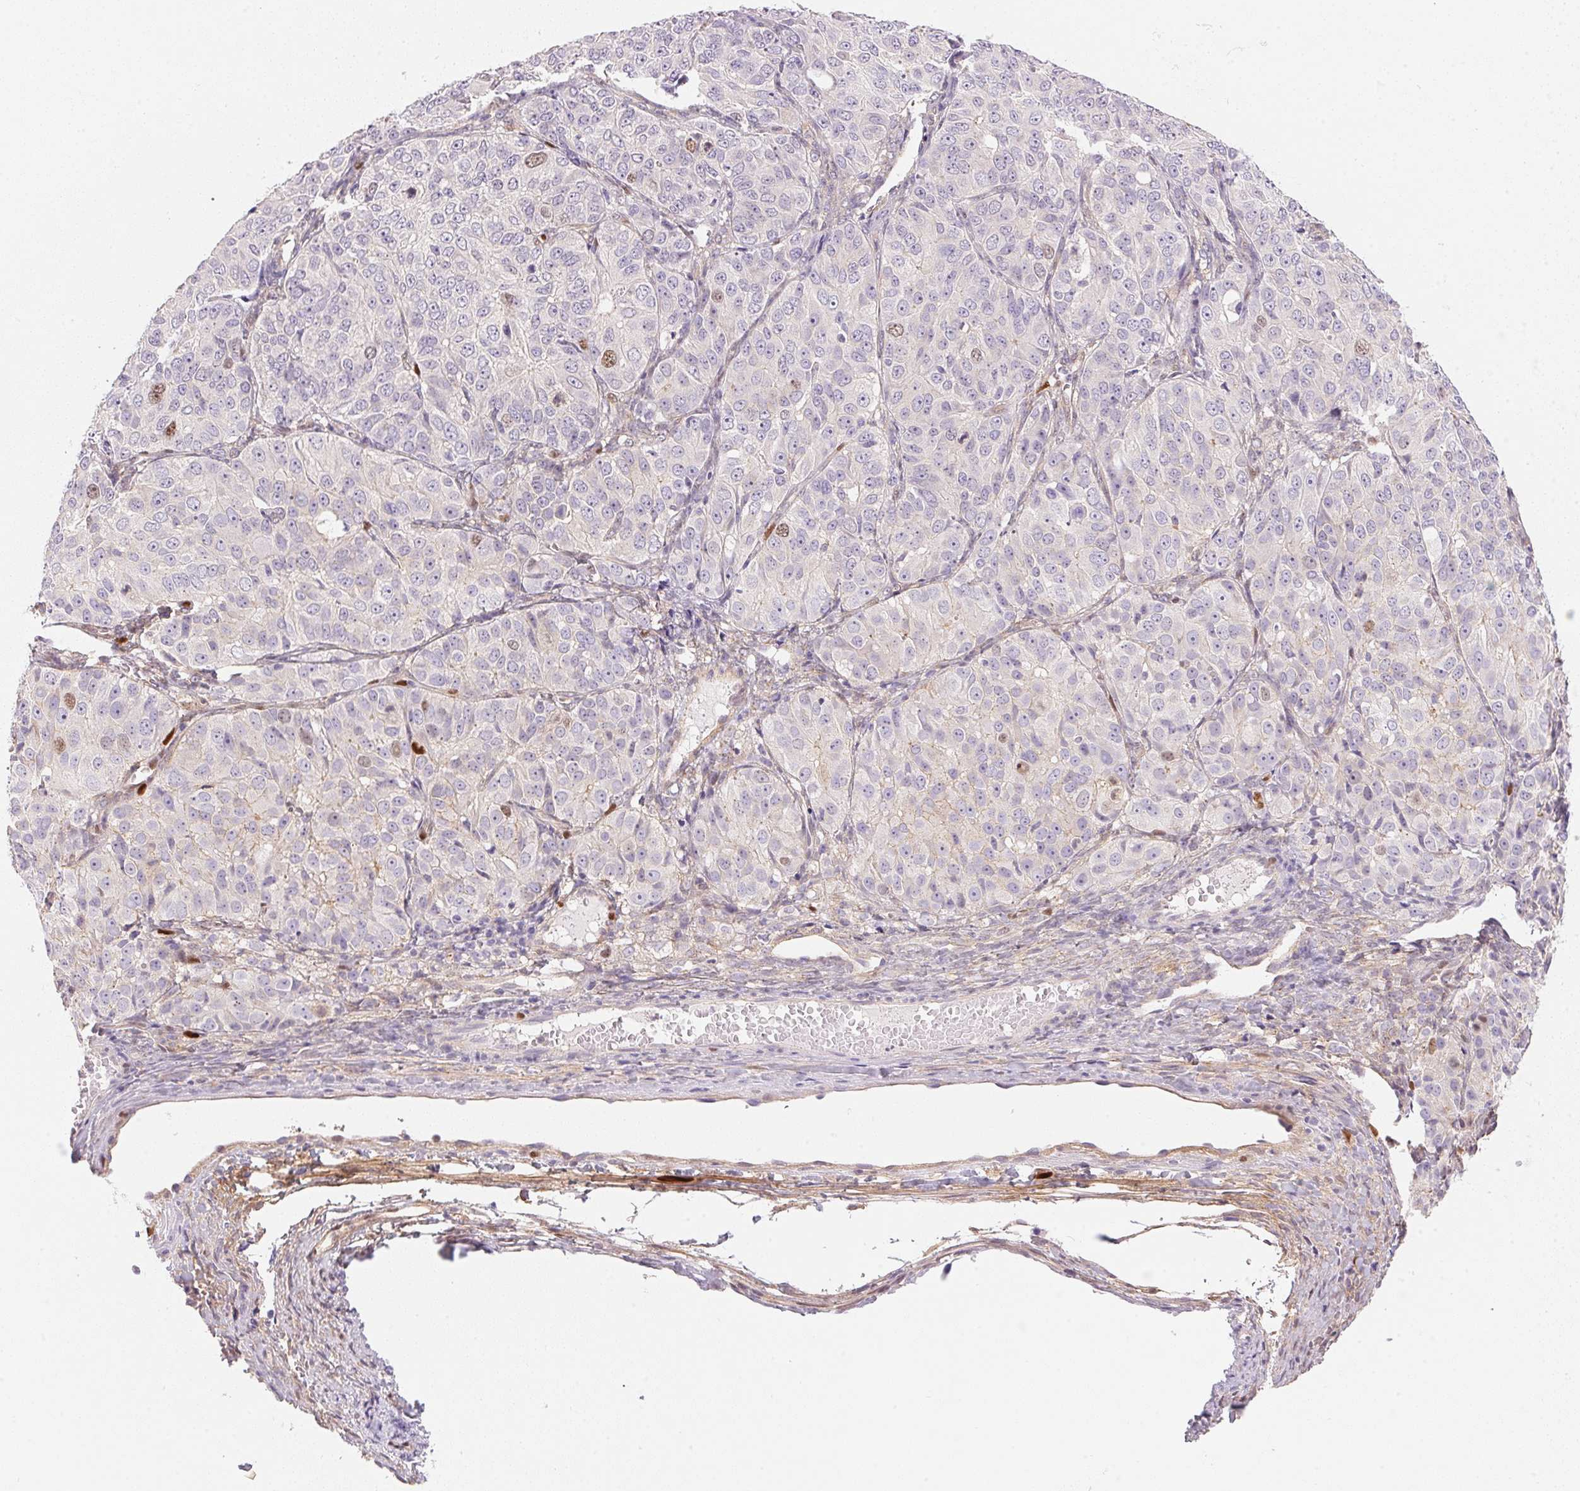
{"staining": {"intensity": "negative", "quantity": "none", "location": "none"}, "tissue": "ovarian cancer", "cell_type": "Tumor cells", "image_type": "cancer", "snomed": [{"axis": "morphology", "description": "Carcinoma, endometroid"}, {"axis": "topography", "description": "Ovary"}], "caption": "Histopathology image shows no protein expression in tumor cells of ovarian cancer tissue.", "gene": "SMTN", "patient": {"sex": "female", "age": 51}}